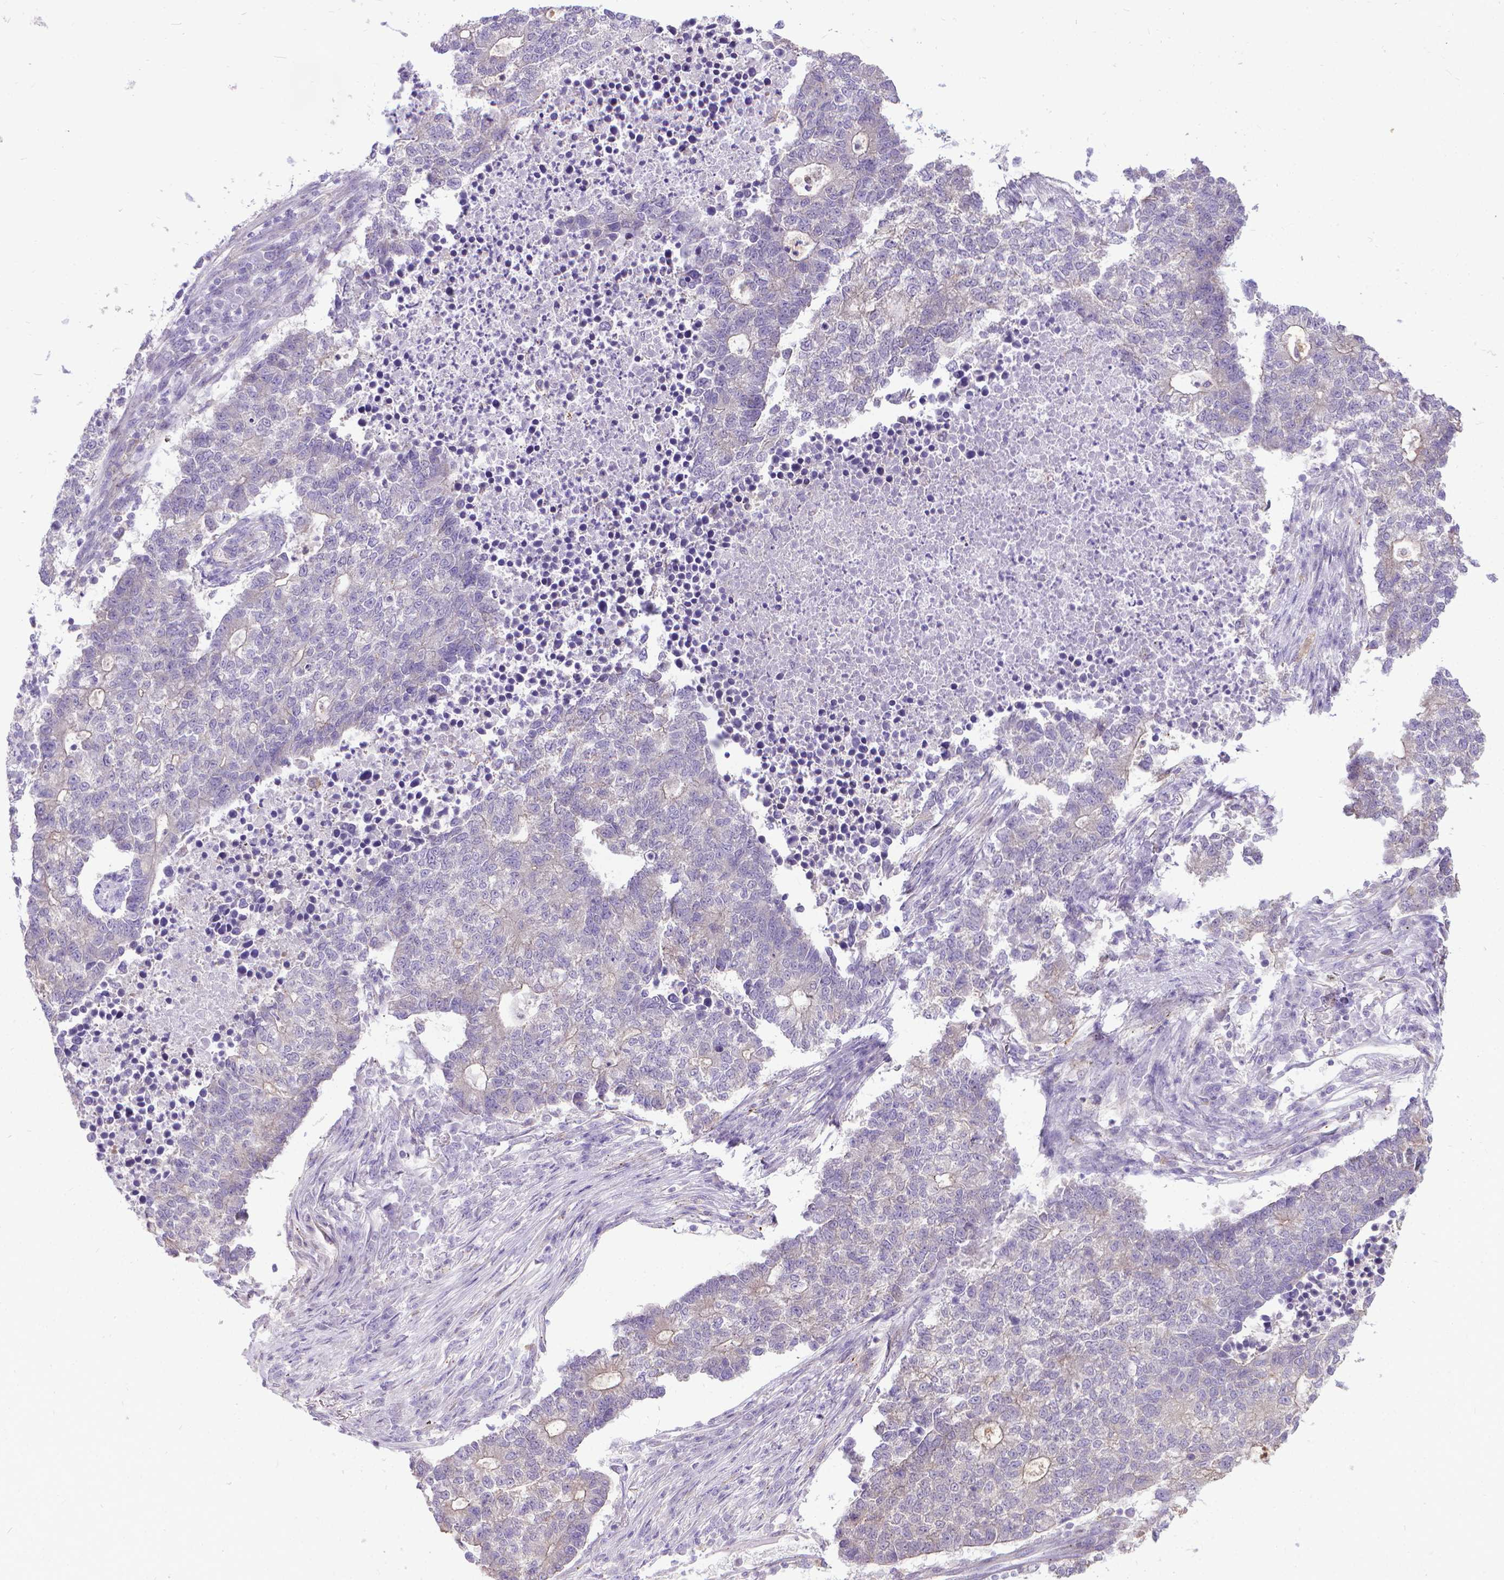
{"staining": {"intensity": "negative", "quantity": "none", "location": "none"}, "tissue": "lung cancer", "cell_type": "Tumor cells", "image_type": "cancer", "snomed": [{"axis": "morphology", "description": "Adenocarcinoma, NOS"}, {"axis": "topography", "description": "Lung"}], "caption": "Human lung cancer (adenocarcinoma) stained for a protein using immunohistochemistry (IHC) shows no expression in tumor cells.", "gene": "CFAP299", "patient": {"sex": "male", "age": 57}}